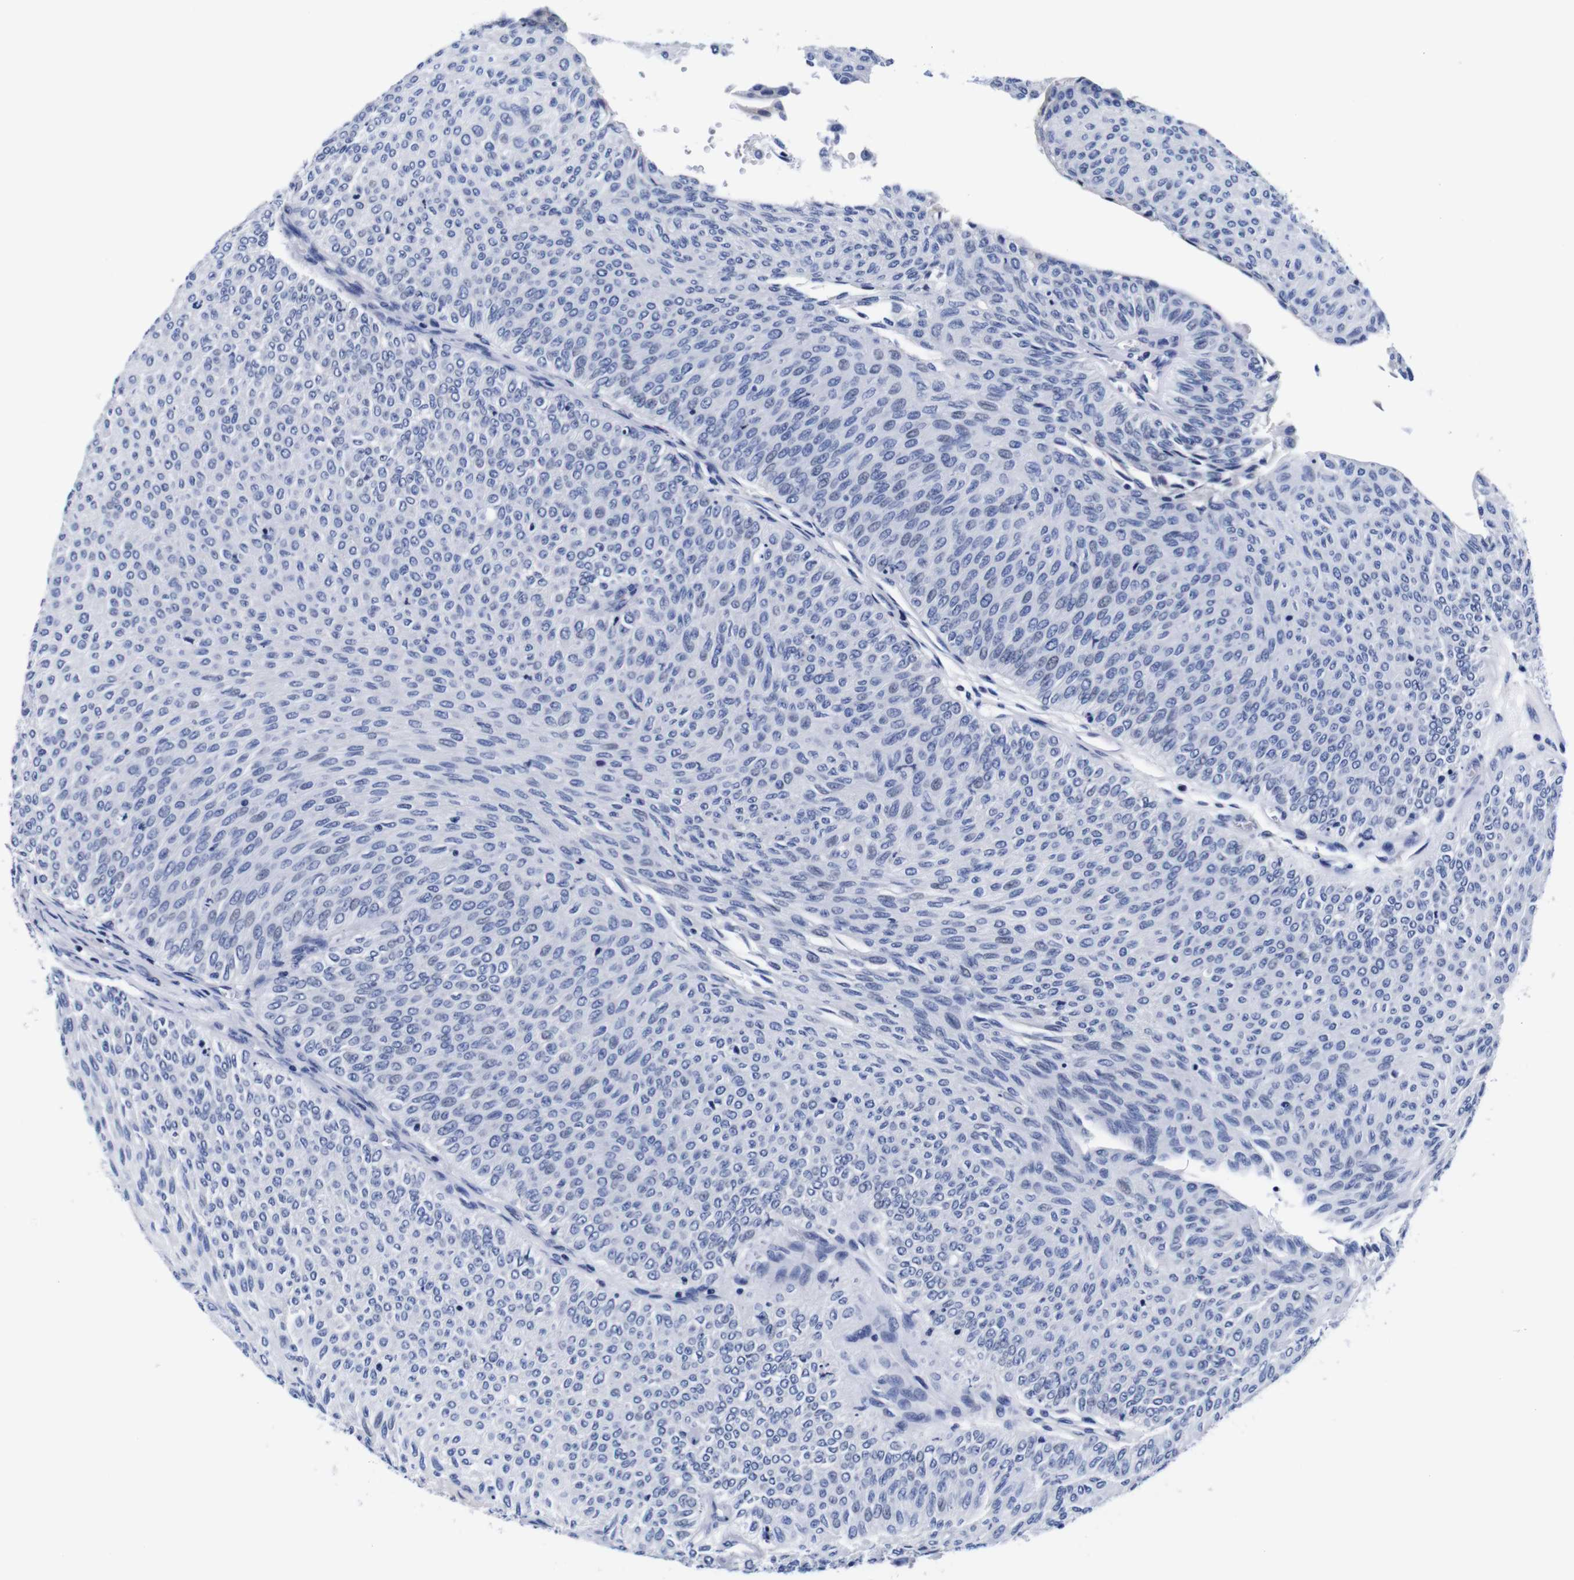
{"staining": {"intensity": "negative", "quantity": "none", "location": "none"}, "tissue": "urothelial cancer", "cell_type": "Tumor cells", "image_type": "cancer", "snomed": [{"axis": "morphology", "description": "Urothelial carcinoma, Low grade"}, {"axis": "topography", "description": "Urinary bladder"}], "caption": "DAB (3,3'-diaminobenzidine) immunohistochemical staining of urothelial cancer shows no significant positivity in tumor cells. (DAB immunohistochemistry (IHC) visualized using brightfield microscopy, high magnification).", "gene": "CLEC4G", "patient": {"sex": "male", "age": 78}}